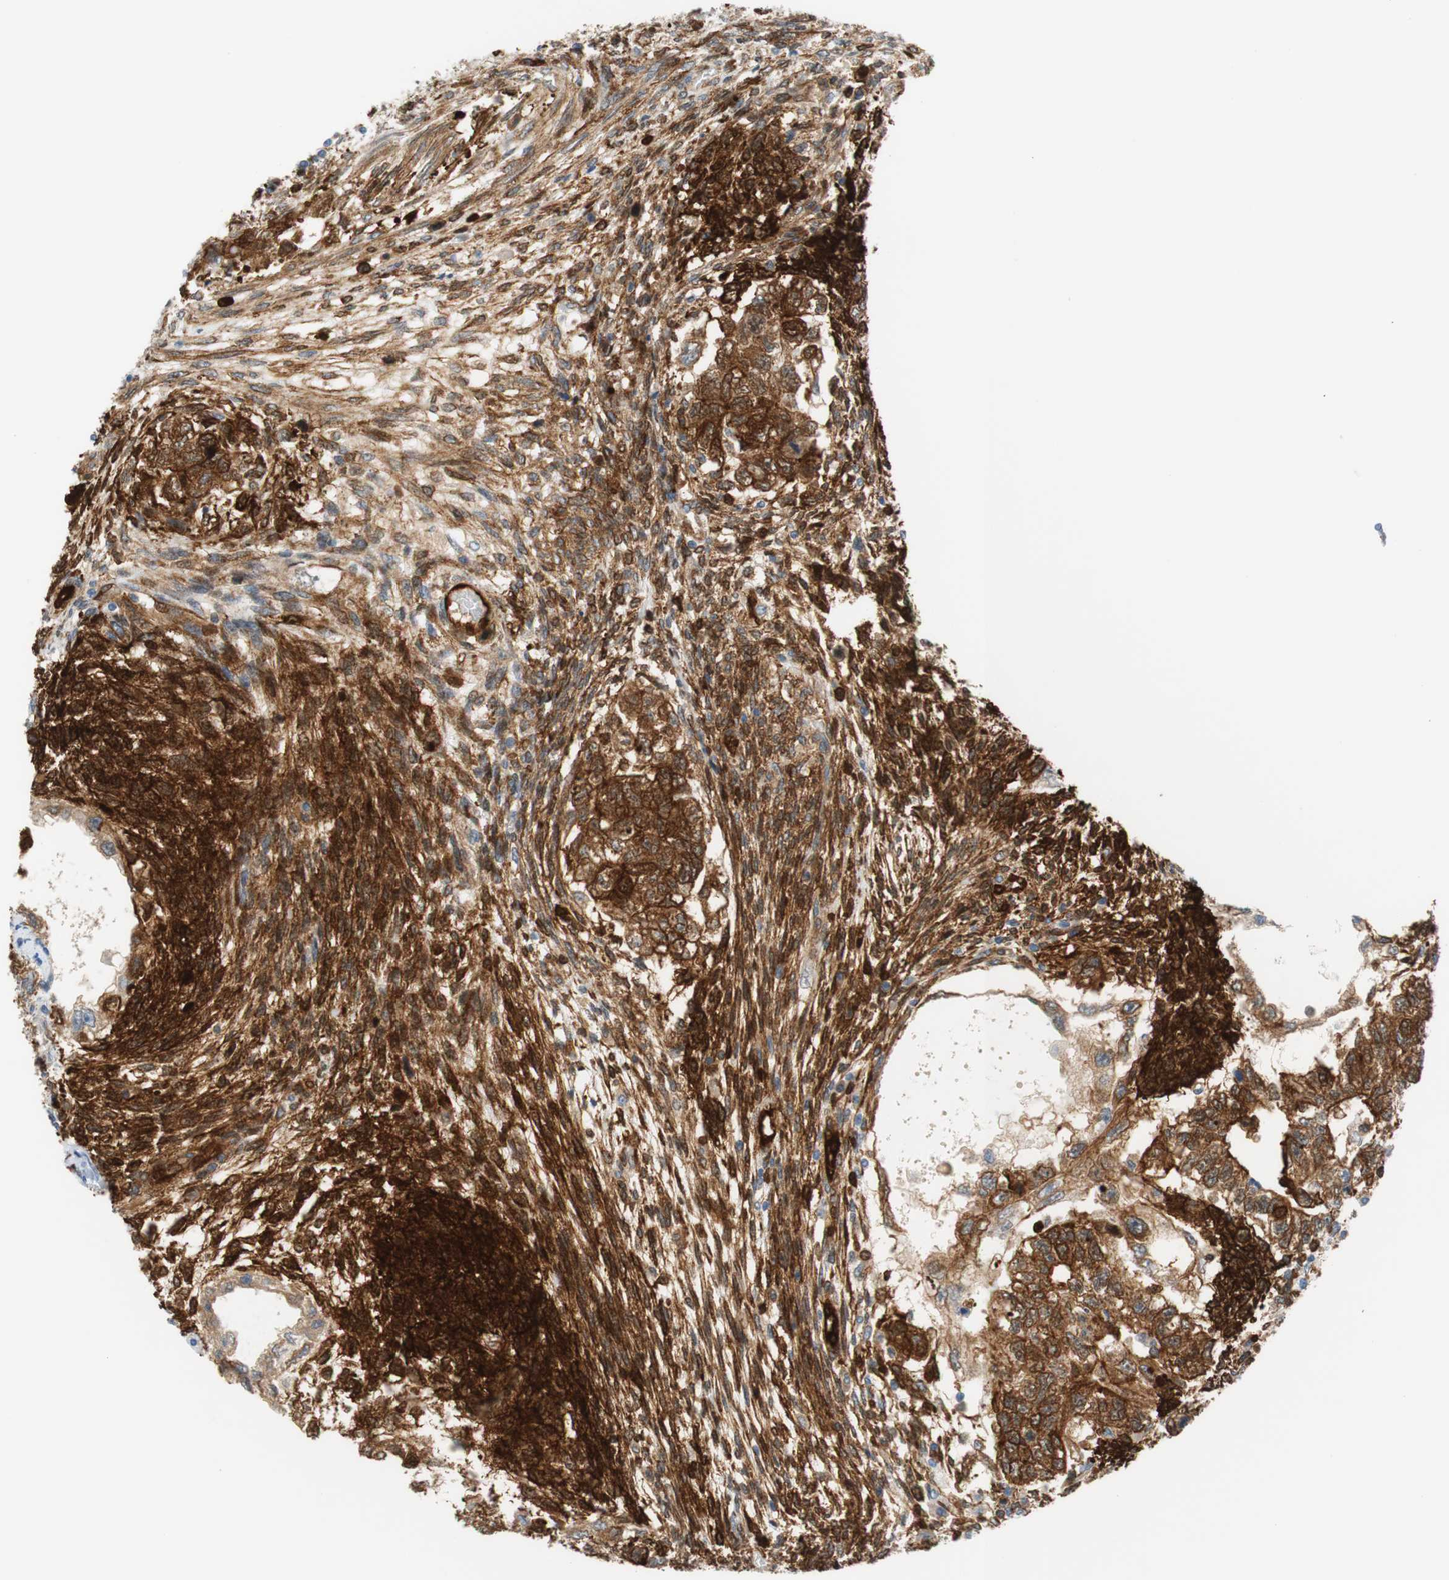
{"staining": {"intensity": "strong", "quantity": "25%-75%", "location": "cytoplasmic/membranous"}, "tissue": "testis cancer", "cell_type": "Tumor cells", "image_type": "cancer", "snomed": [{"axis": "morphology", "description": "Normal tissue, NOS"}, {"axis": "morphology", "description": "Carcinoma, Embryonal, NOS"}, {"axis": "topography", "description": "Testis"}], "caption": "Human testis cancer (embryonal carcinoma) stained for a protein (brown) demonstrates strong cytoplasmic/membranous positive staining in approximately 25%-75% of tumor cells.", "gene": "STMN1", "patient": {"sex": "male", "age": 36}}